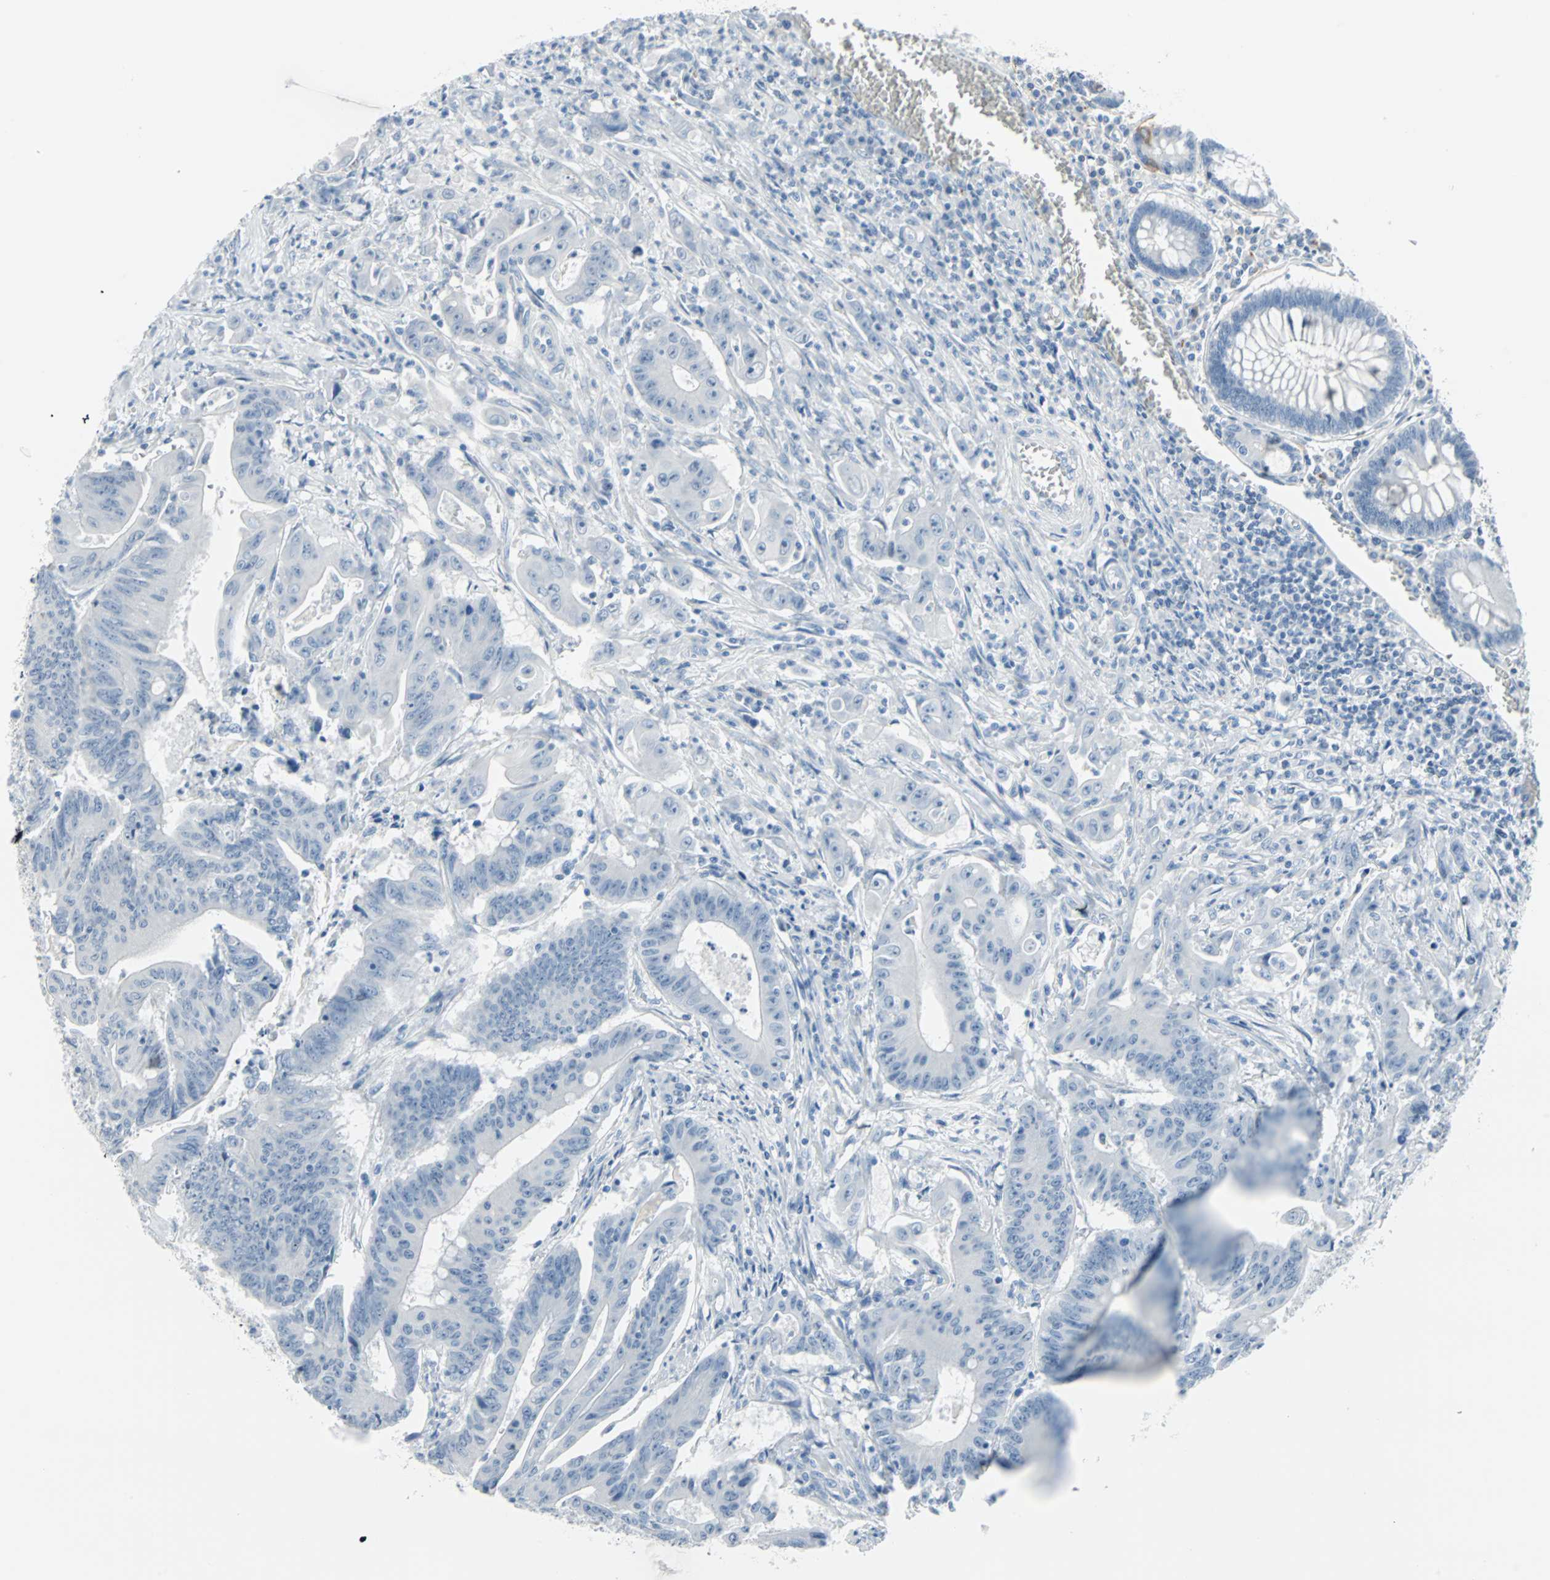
{"staining": {"intensity": "negative", "quantity": "none", "location": "none"}, "tissue": "colorectal cancer", "cell_type": "Tumor cells", "image_type": "cancer", "snomed": [{"axis": "morphology", "description": "Adenocarcinoma, NOS"}, {"axis": "topography", "description": "Colon"}], "caption": "DAB immunohistochemical staining of human adenocarcinoma (colorectal) exhibits no significant expression in tumor cells. The staining is performed using DAB (3,3'-diaminobenzidine) brown chromogen with nuclei counter-stained in using hematoxylin.", "gene": "STX1A", "patient": {"sex": "male", "age": 45}}